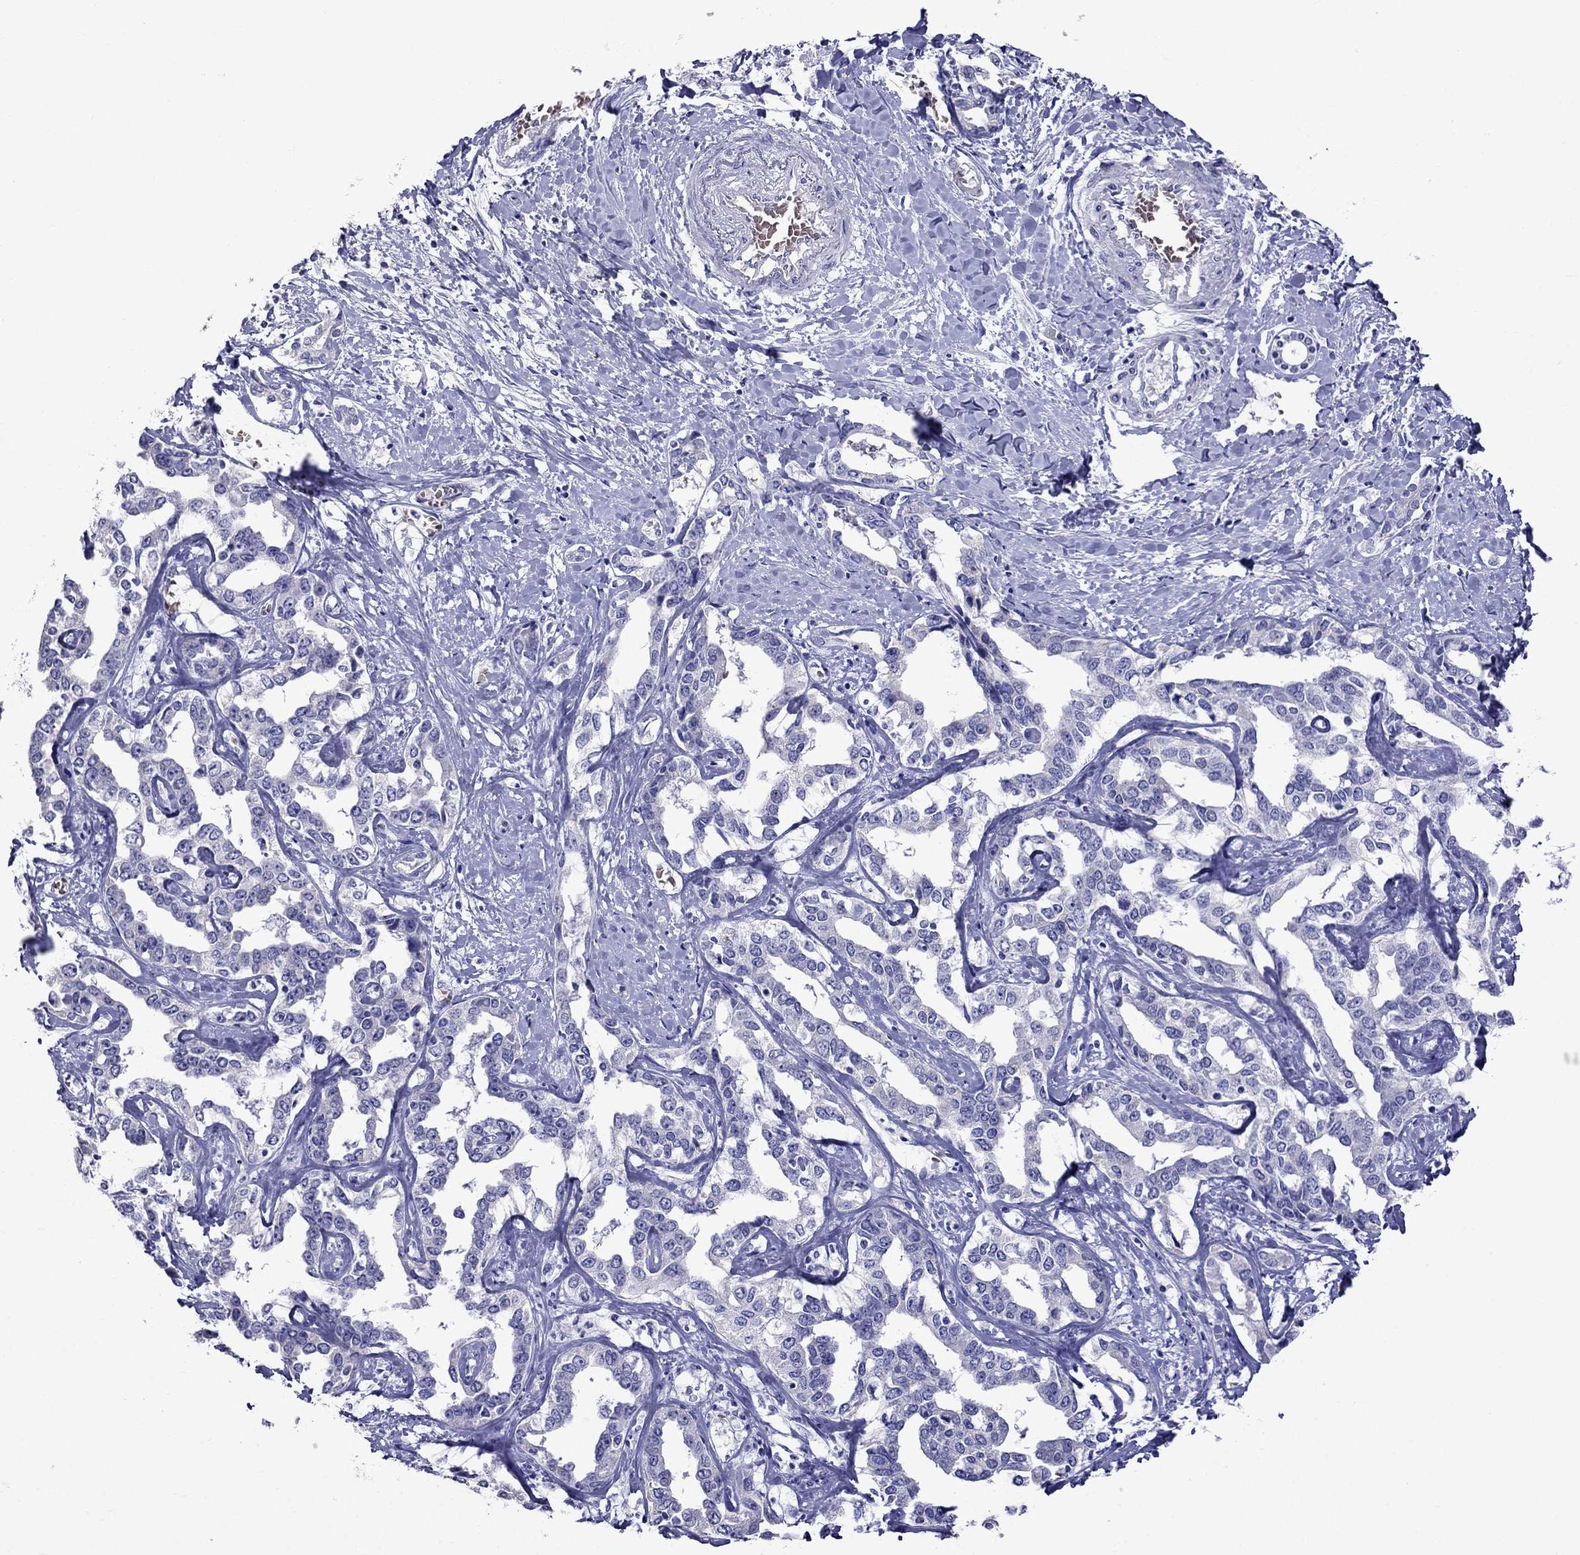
{"staining": {"intensity": "negative", "quantity": "none", "location": "none"}, "tissue": "liver cancer", "cell_type": "Tumor cells", "image_type": "cancer", "snomed": [{"axis": "morphology", "description": "Cholangiocarcinoma"}, {"axis": "topography", "description": "Liver"}], "caption": "High power microscopy image of an immunohistochemistry (IHC) histopathology image of cholangiocarcinoma (liver), revealing no significant staining in tumor cells.", "gene": "TDRD1", "patient": {"sex": "male", "age": 59}}